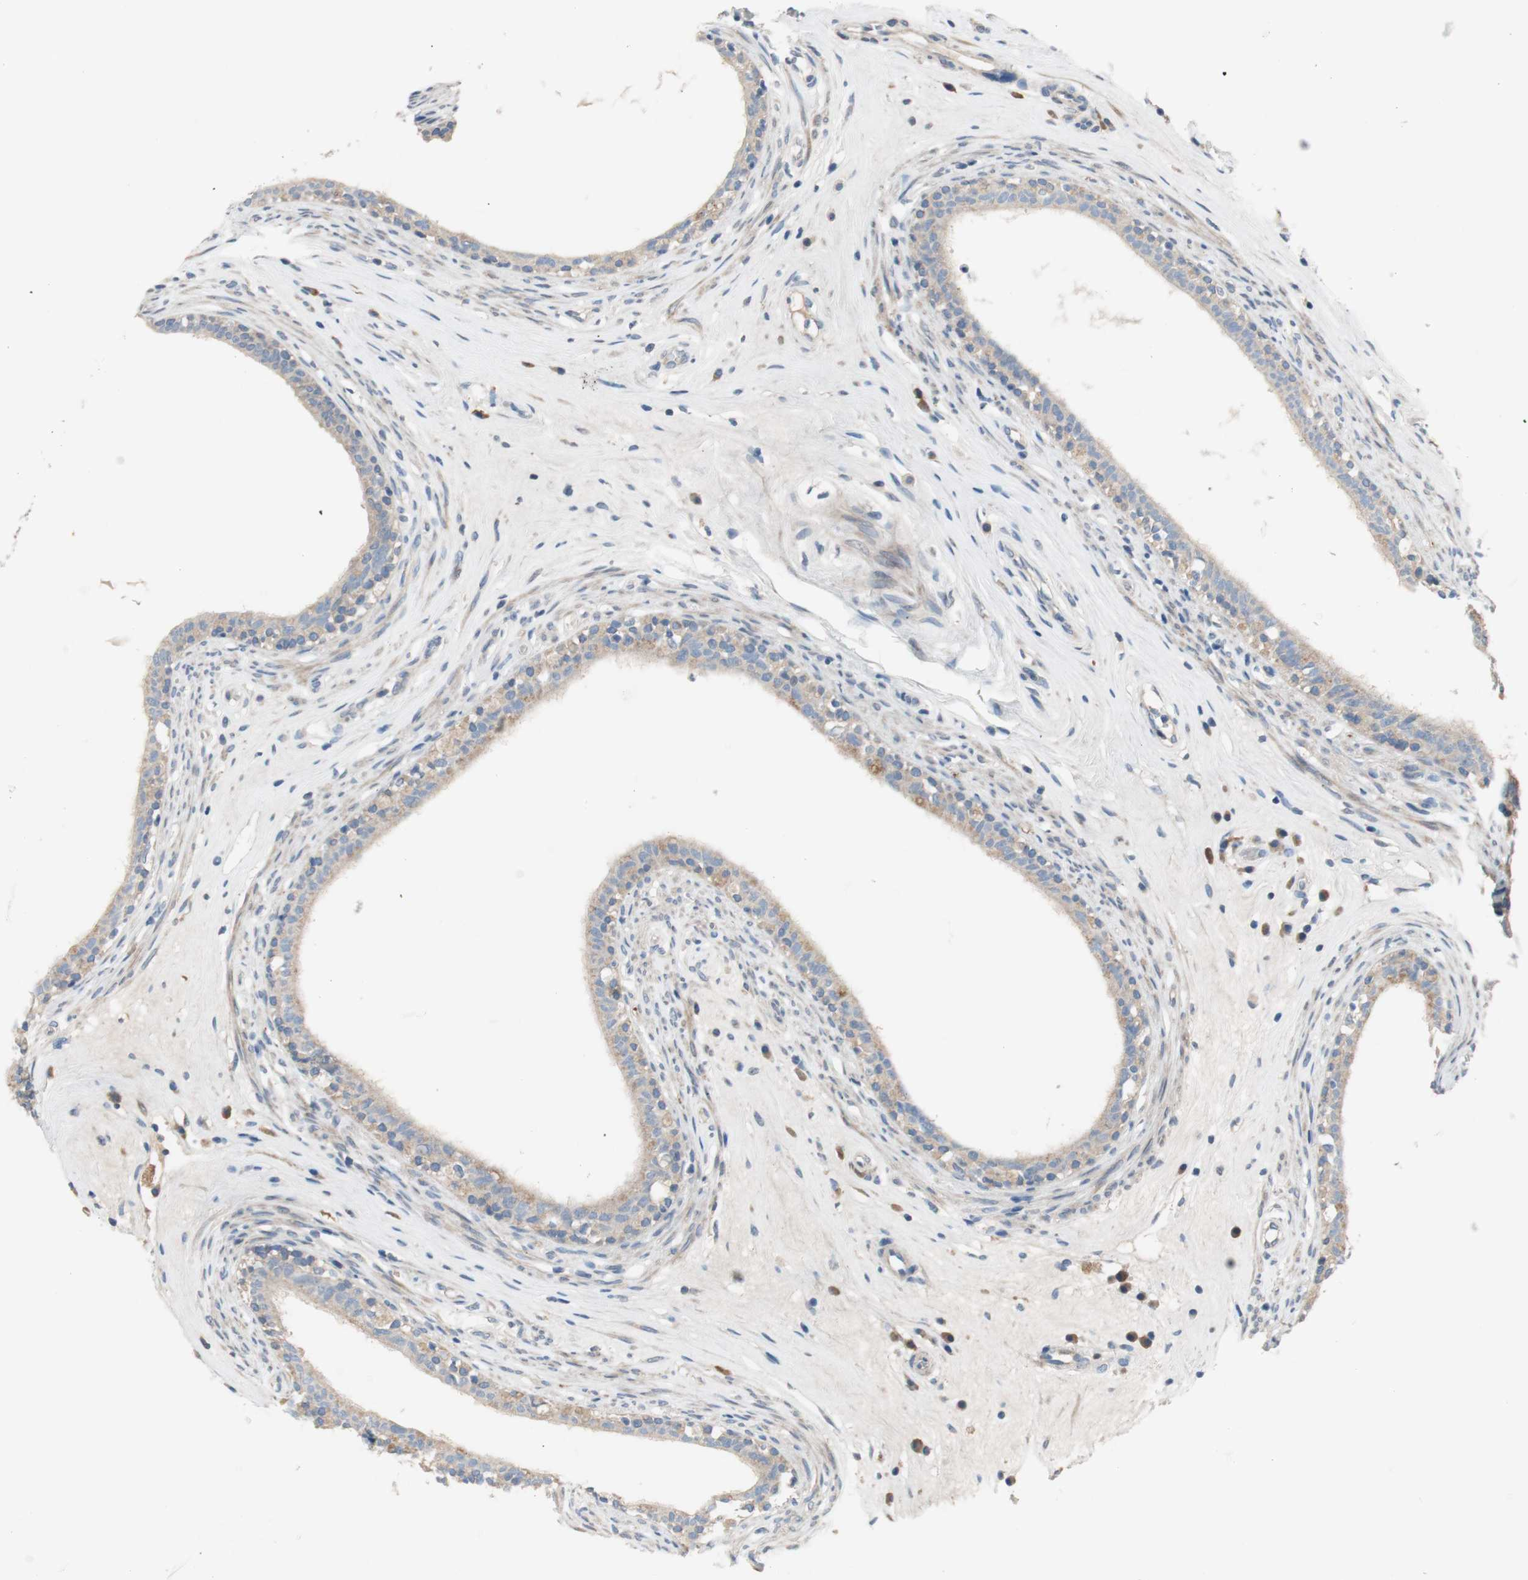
{"staining": {"intensity": "weak", "quantity": "<25%", "location": "cytoplasmic/membranous"}, "tissue": "epididymis", "cell_type": "Glandular cells", "image_type": "normal", "snomed": [{"axis": "morphology", "description": "Normal tissue, NOS"}, {"axis": "morphology", "description": "Inflammation, NOS"}, {"axis": "topography", "description": "Epididymis"}], "caption": "Protein analysis of unremarkable epididymis displays no significant expression in glandular cells.", "gene": "TACR3", "patient": {"sex": "male", "age": 84}}